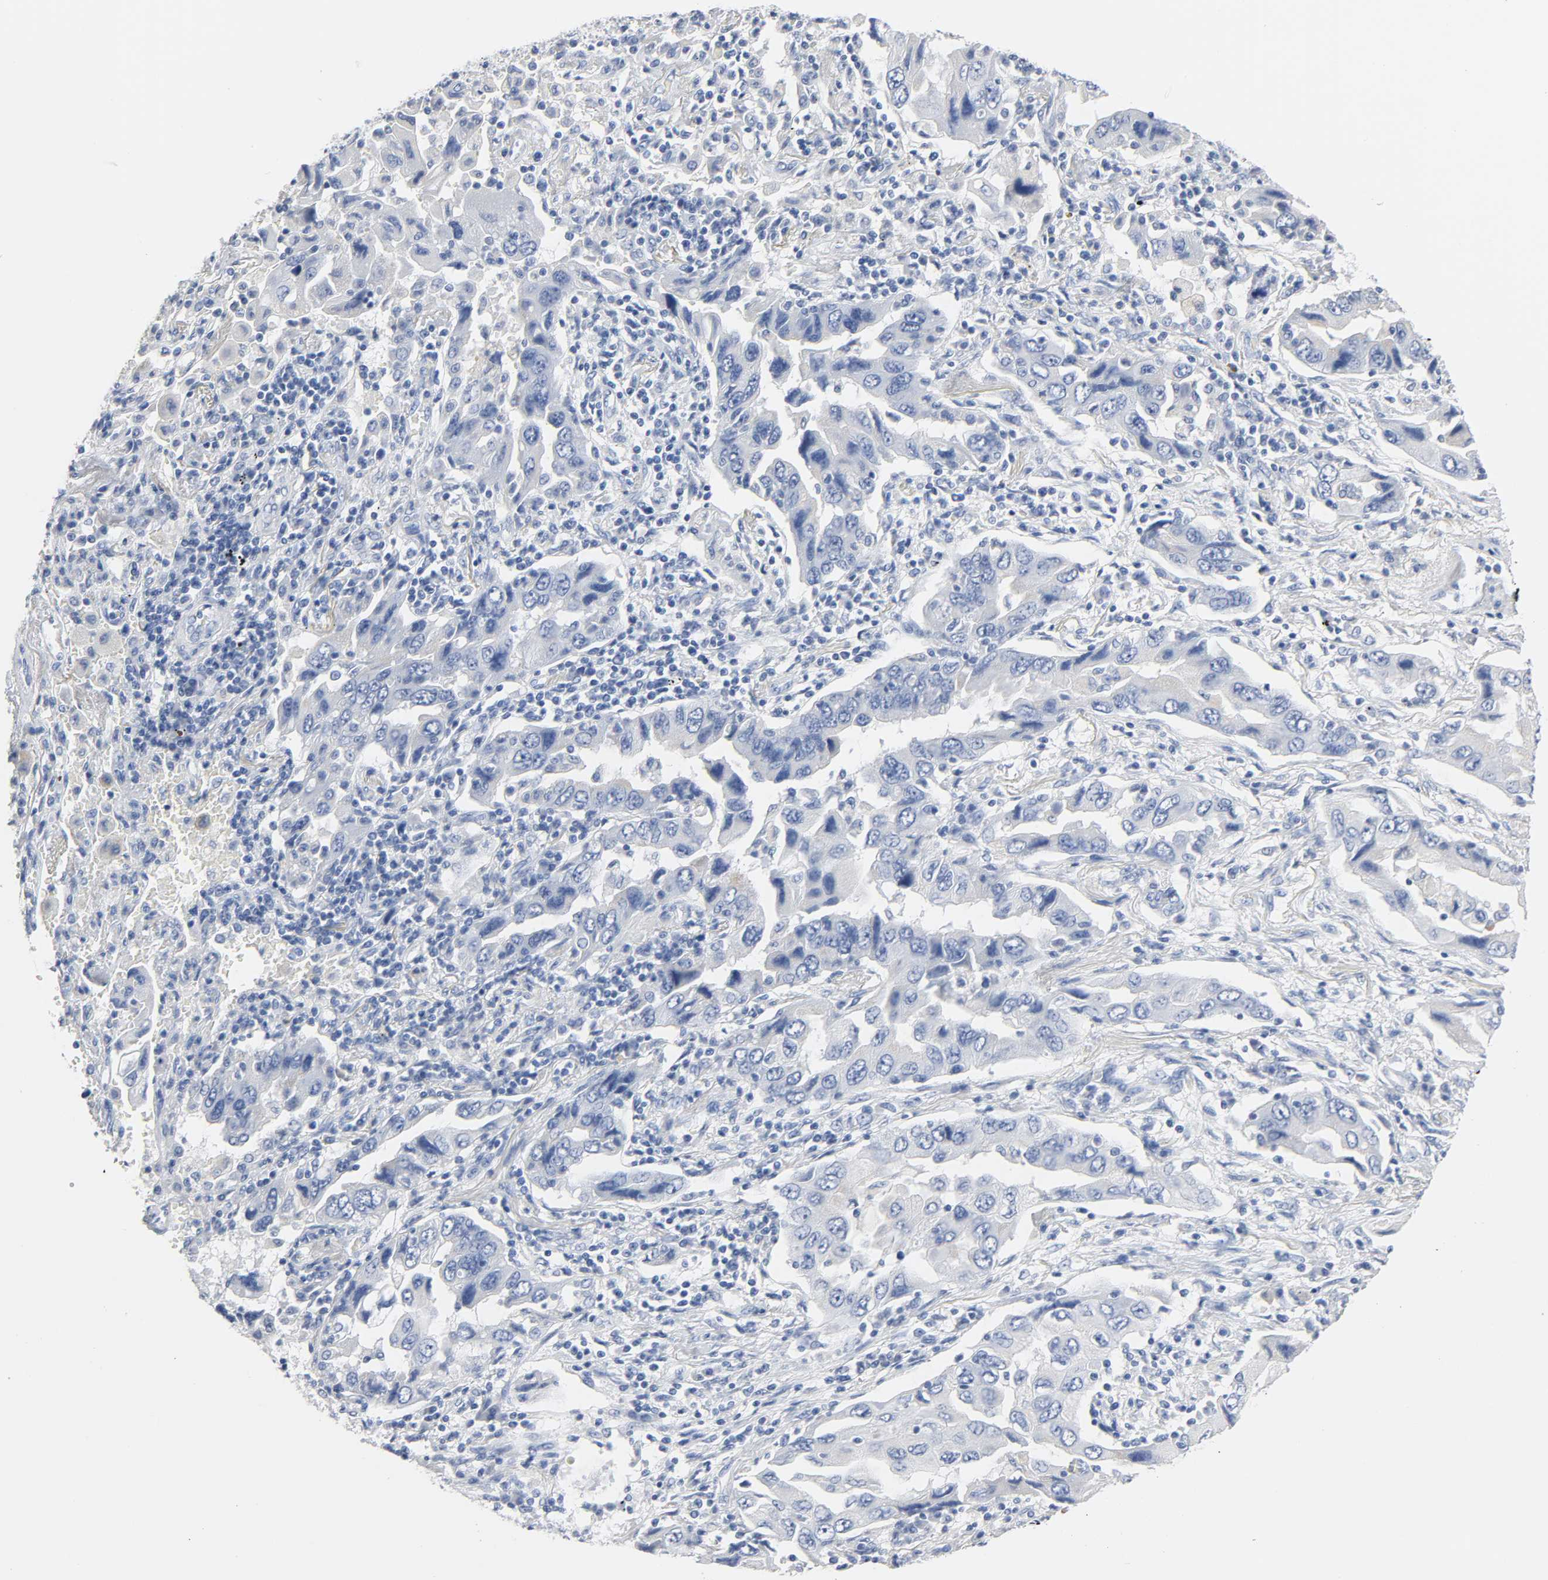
{"staining": {"intensity": "negative", "quantity": "none", "location": "none"}, "tissue": "lung cancer", "cell_type": "Tumor cells", "image_type": "cancer", "snomed": [{"axis": "morphology", "description": "Adenocarcinoma, NOS"}, {"axis": "topography", "description": "Lung"}], "caption": "IHC of adenocarcinoma (lung) reveals no staining in tumor cells. (DAB IHC visualized using brightfield microscopy, high magnification).", "gene": "ACP3", "patient": {"sex": "female", "age": 65}}